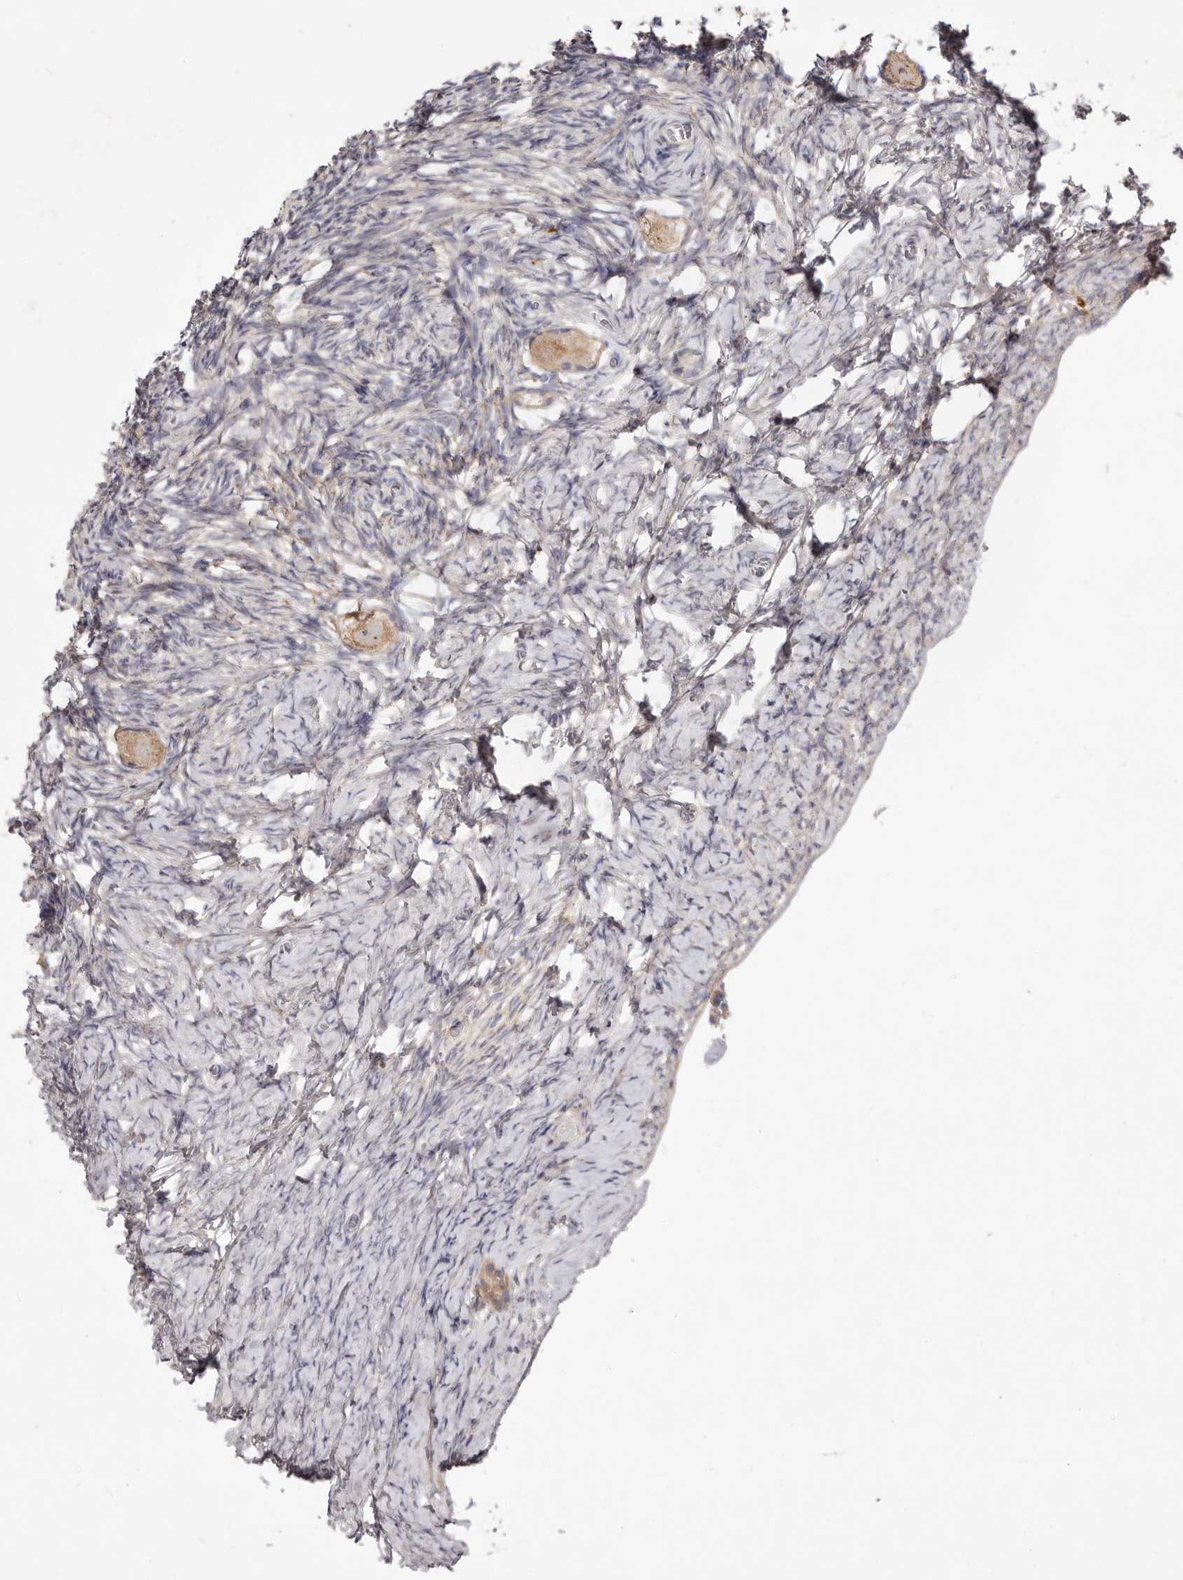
{"staining": {"intensity": "weak", "quantity": ">75%", "location": "cytoplasmic/membranous"}, "tissue": "ovary", "cell_type": "Follicle cells", "image_type": "normal", "snomed": [{"axis": "morphology", "description": "Normal tissue, NOS"}, {"axis": "topography", "description": "Ovary"}], "caption": "IHC staining of benign ovary, which reveals low levels of weak cytoplasmic/membranous positivity in about >75% of follicle cells indicating weak cytoplasmic/membranous protein positivity. The staining was performed using DAB (3,3'-diaminobenzidine) (brown) for protein detection and nuclei were counterstained in hematoxylin (blue).", "gene": "ADAMTS9", "patient": {"sex": "female", "age": 27}}